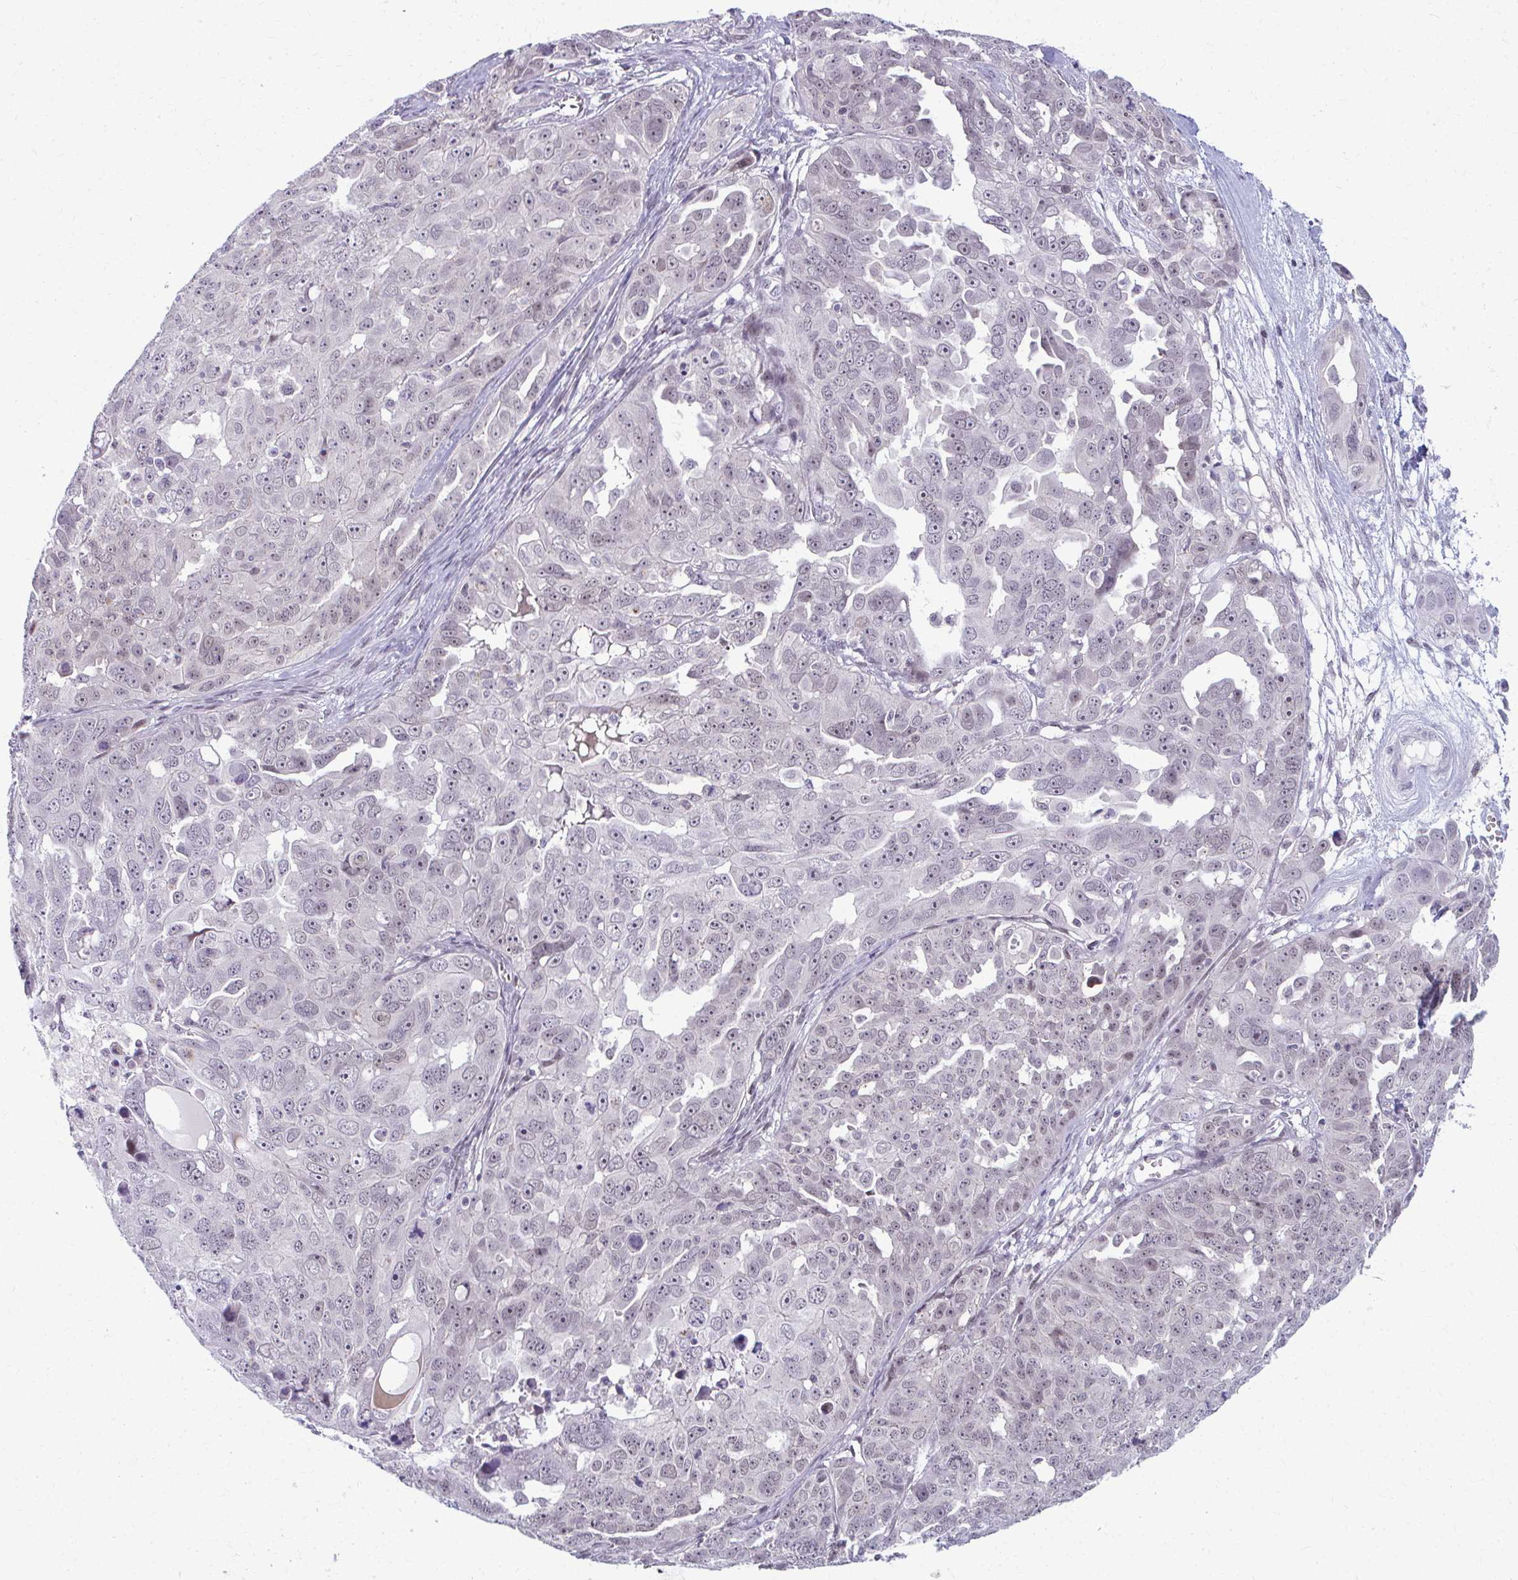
{"staining": {"intensity": "weak", "quantity": "<25%", "location": "nuclear"}, "tissue": "ovarian cancer", "cell_type": "Tumor cells", "image_type": "cancer", "snomed": [{"axis": "morphology", "description": "Carcinoma, endometroid"}, {"axis": "topography", "description": "Ovary"}], "caption": "DAB (3,3'-diaminobenzidine) immunohistochemical staining of human ovarian endometroid carcinoma shows no significant staining in tumor cells. The staining is performed using DAB brown chromogen with nuclei counter-stained in using hematoxylin.", "gene": "MAF1", "patient": {"sex": "female", "age": 70}}